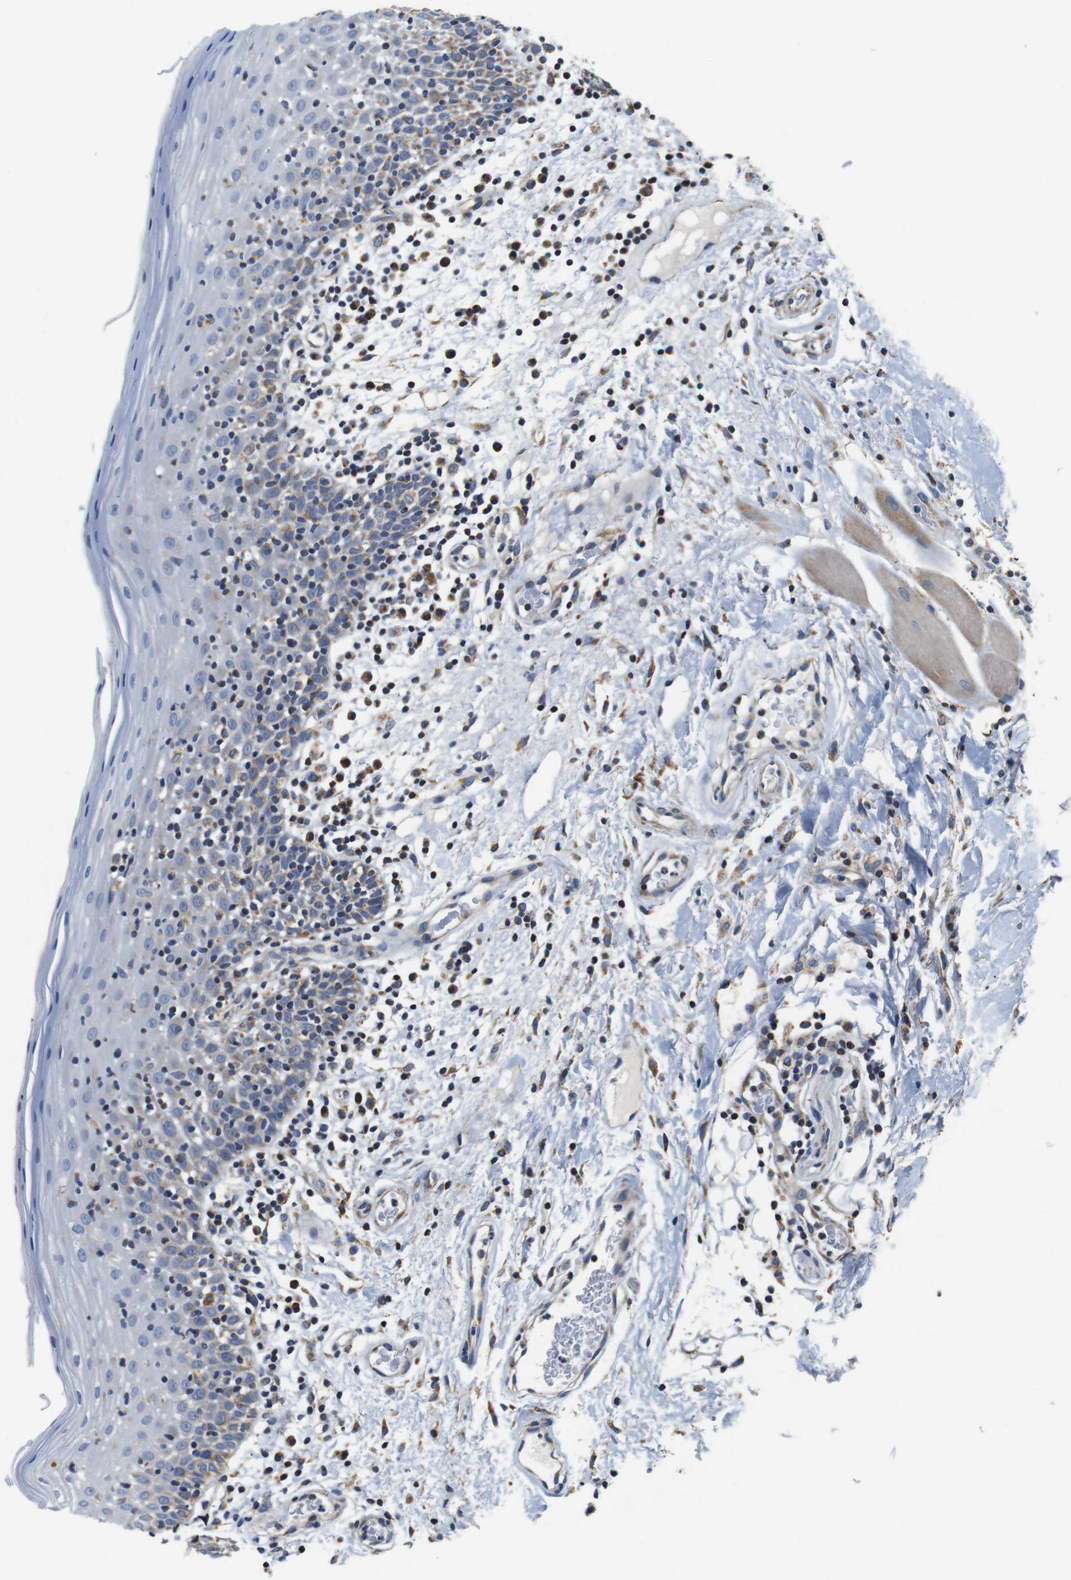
{"staining": {"intensity": "weak", "quantity": "25%-75%", "location": "cytoplasmic/membranous"}, "tissue": "oral mucosa", "cell_type": "Squamous epithelial cells", "image_type": "normal", "snomed": [{"axis": "morphology", "description": "Normal tissue, NOS"}, {"axis": "morphology", "description": "Squamous cell carcinoma, NOS"}, {"axis": "topography", "description": "Skeletal muscle"}, {"axis": "topography", "description": "Oral tissue"}], "caption": "Protein staining by IHC shows weak cytoplasmic/membranous staining in approximately 25%-75% of squamous epithelial cells in benign oral mucosa.", "gene": "LRP4", "patient": {"sex": "male", "age": 71}}